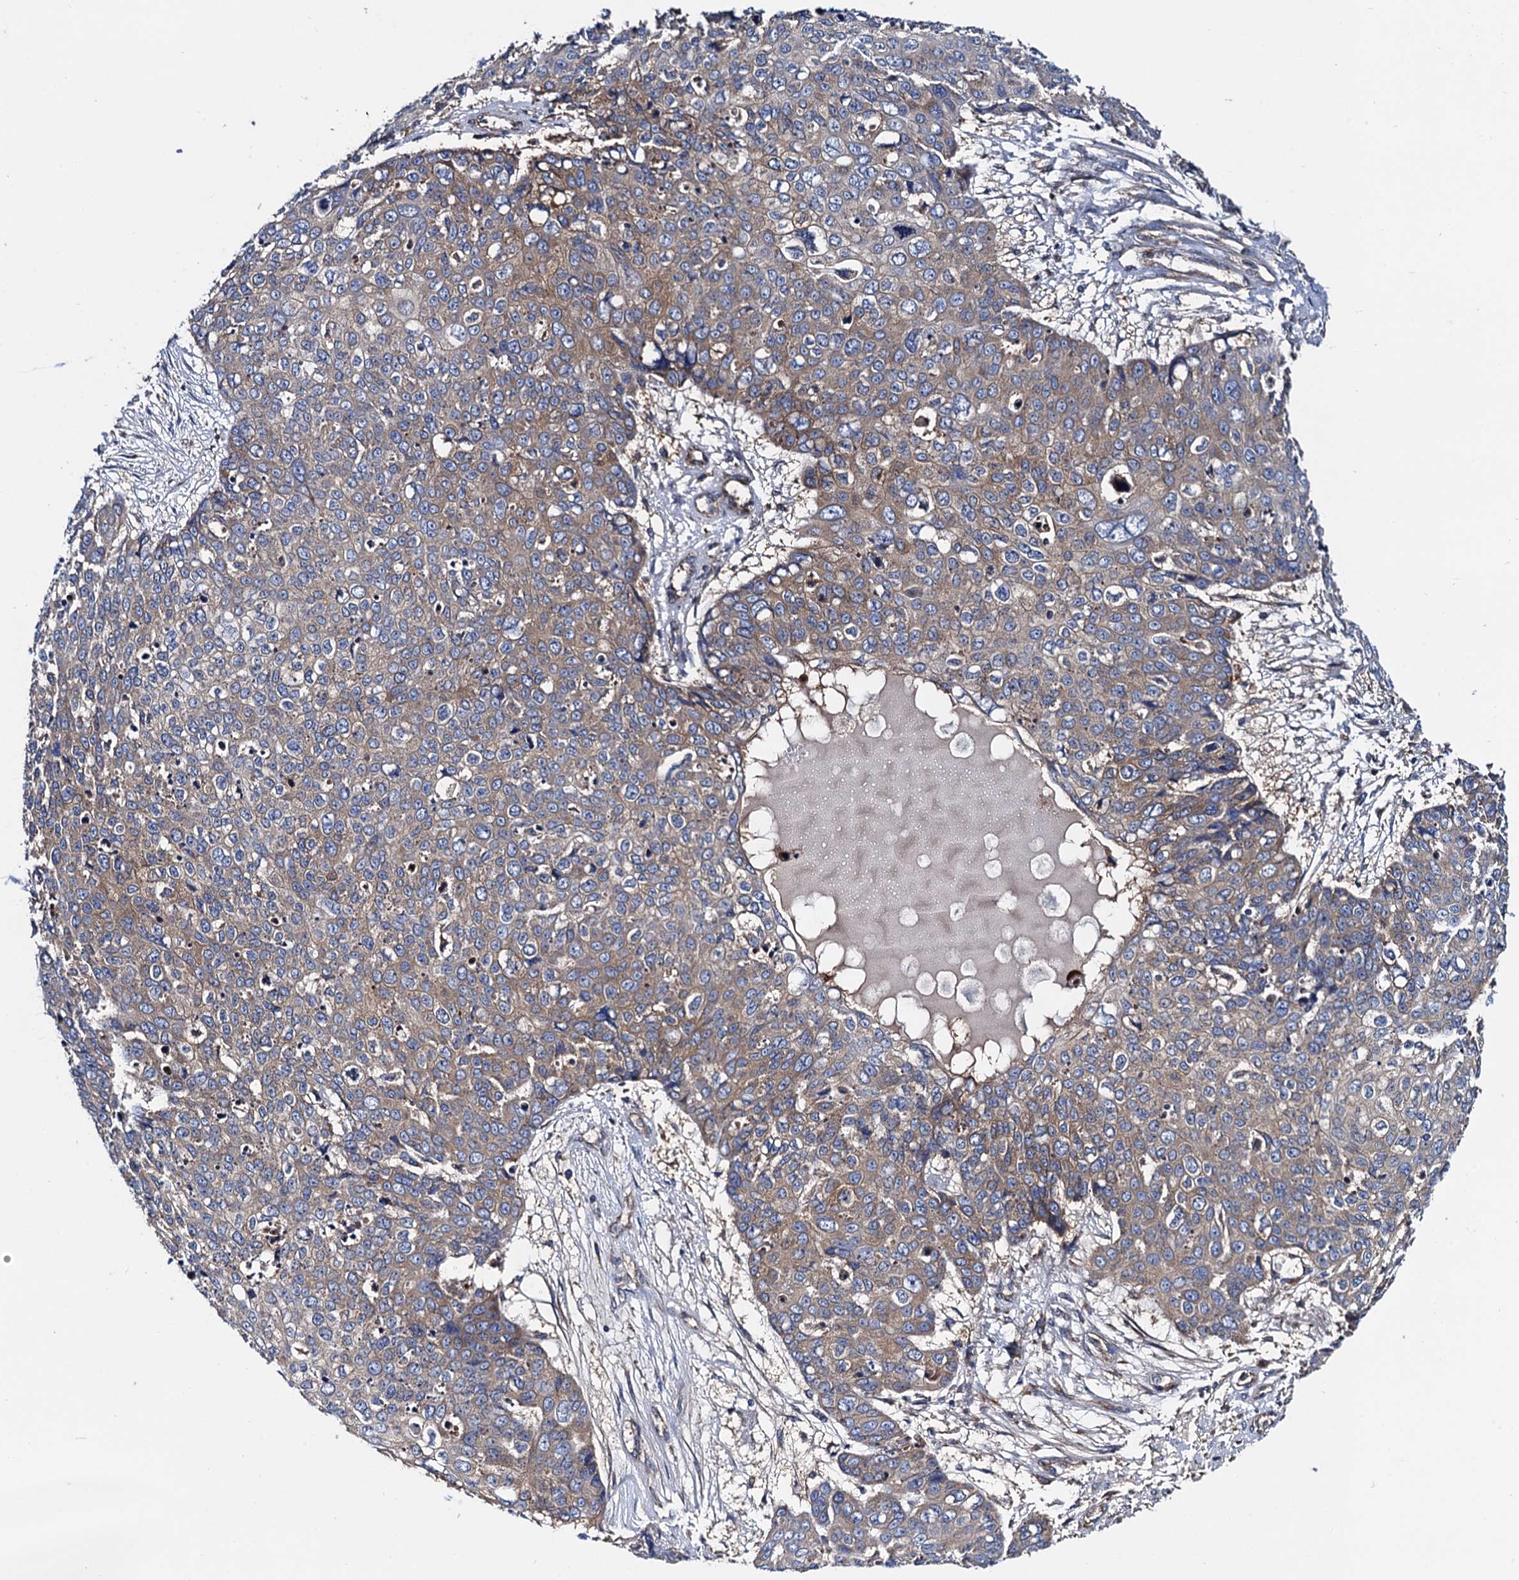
{"staining": {"intensity": "weak", "quantity": ">75%", "location": "cytoplasmic/membranous"}, "tissue": "skin cancer", "cell_type": "Tumor cells", "image_type": "cancer", "snomed": [{"axis": "morphology", "description": "Squamous cell carcinoma, NOS"}, {"axis": "topography", "description": "Skin"}], "caption": "Protein expression by immunohistochemistry (IHC) shows weak cytoplasmic/membranous positivity in about >75% of tumor cells in skin cancer (squamous cell carcinoma).", "gene": "MRPL48", "patient": {"sex": "male", "age": 71}}